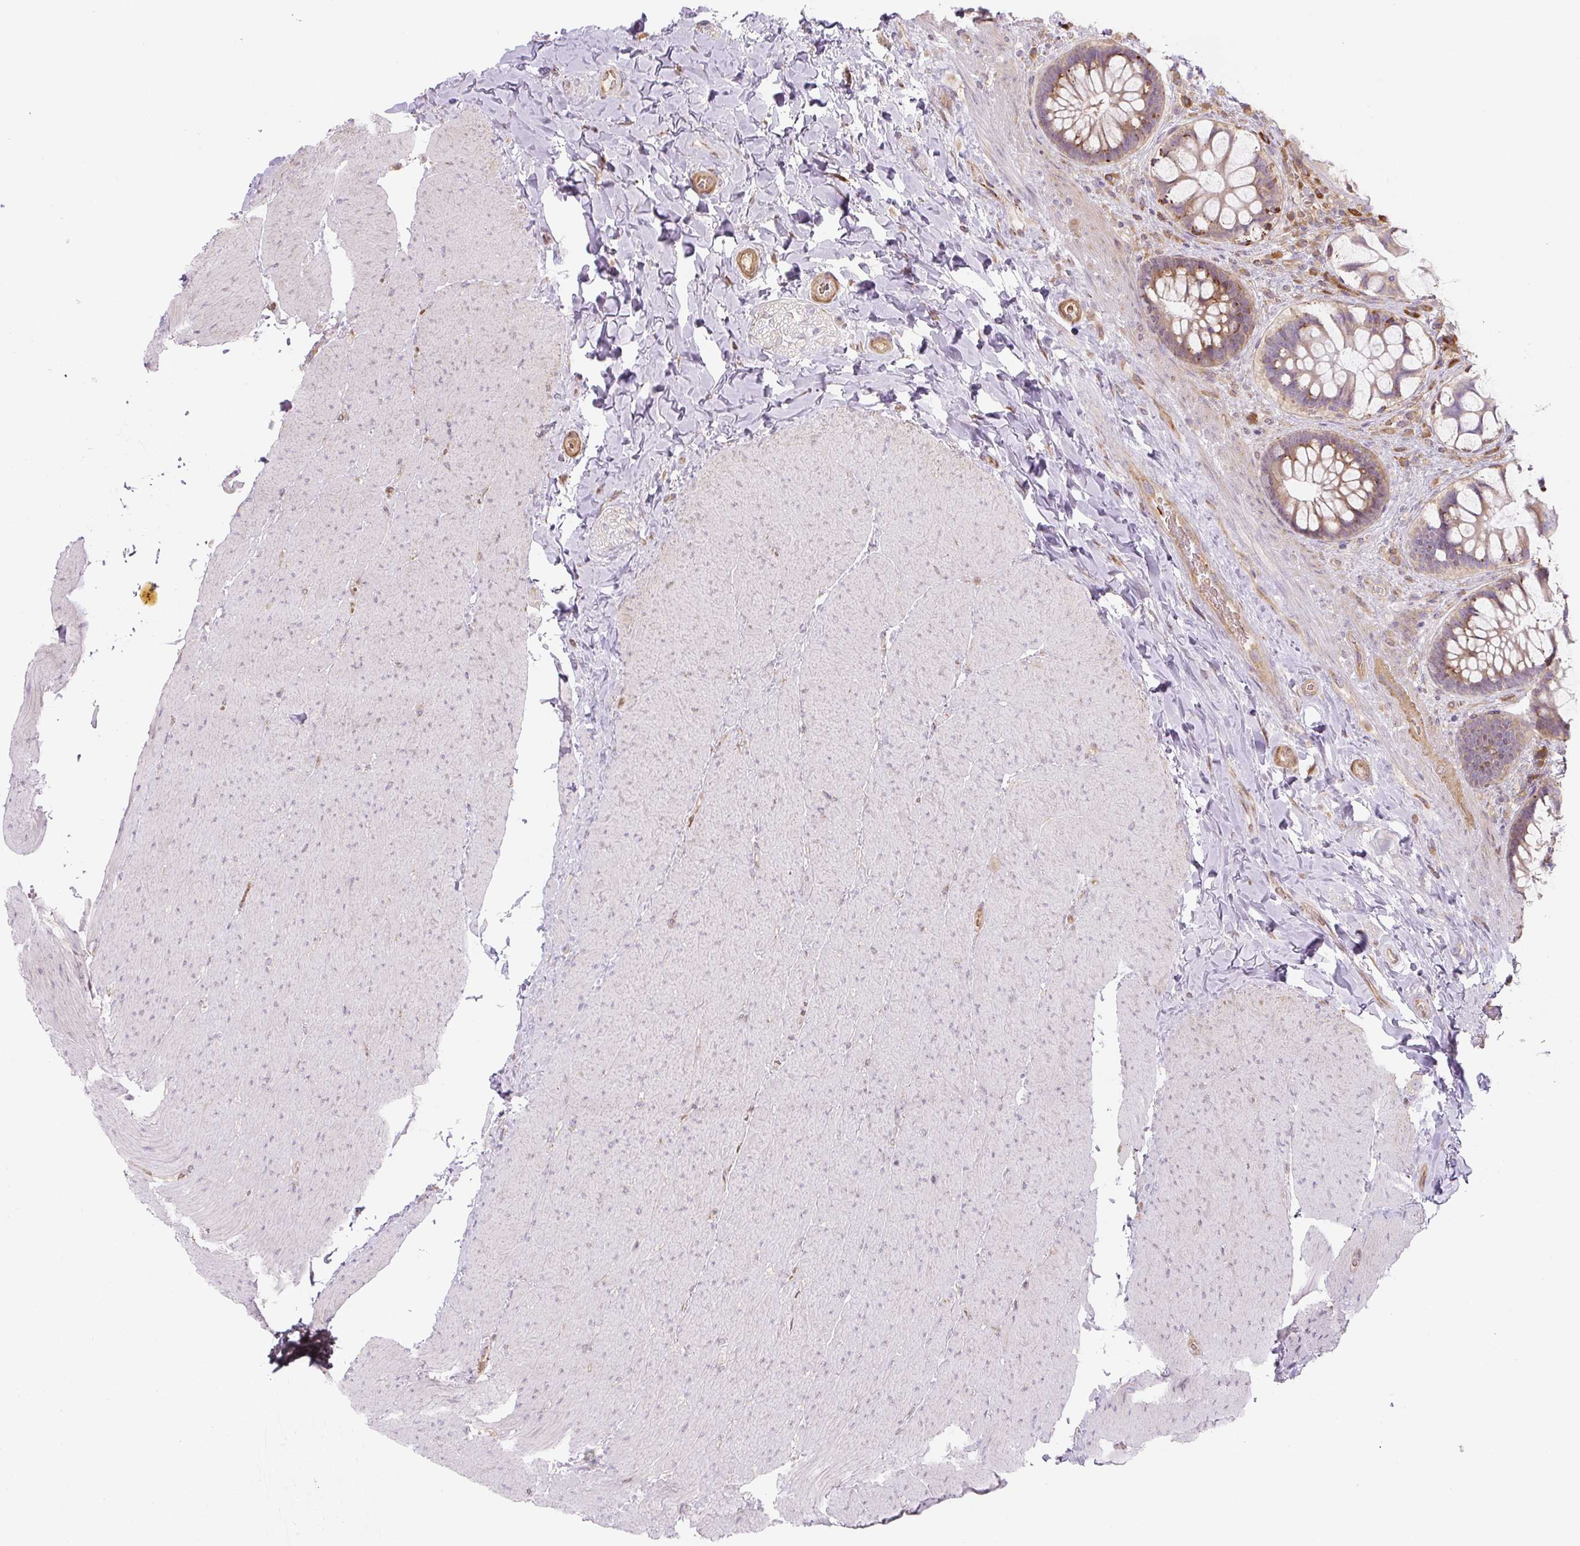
{"staining": {"intensity": "moderate", "quantity": ">75%", "location": "cytoplasmic/membranous"}, "tissue": "rectum", "cell_type": "Glandular cells", "image_type": "normal", "snomed": [{"axis": "morphology", "description": "Normal tissue, NOS"}, {"axis": "topography", "description": "Rectum"}], "caption": "A histopathology image of rectum stained for a protein reveals moderate cytoplasmic/membranous brown staining in glandular cells. The protein of interest is shown in brown color, while the nuclei are stained blue.", "gene": "RASA1", "patient": {"sex": "female", "age": 58}}